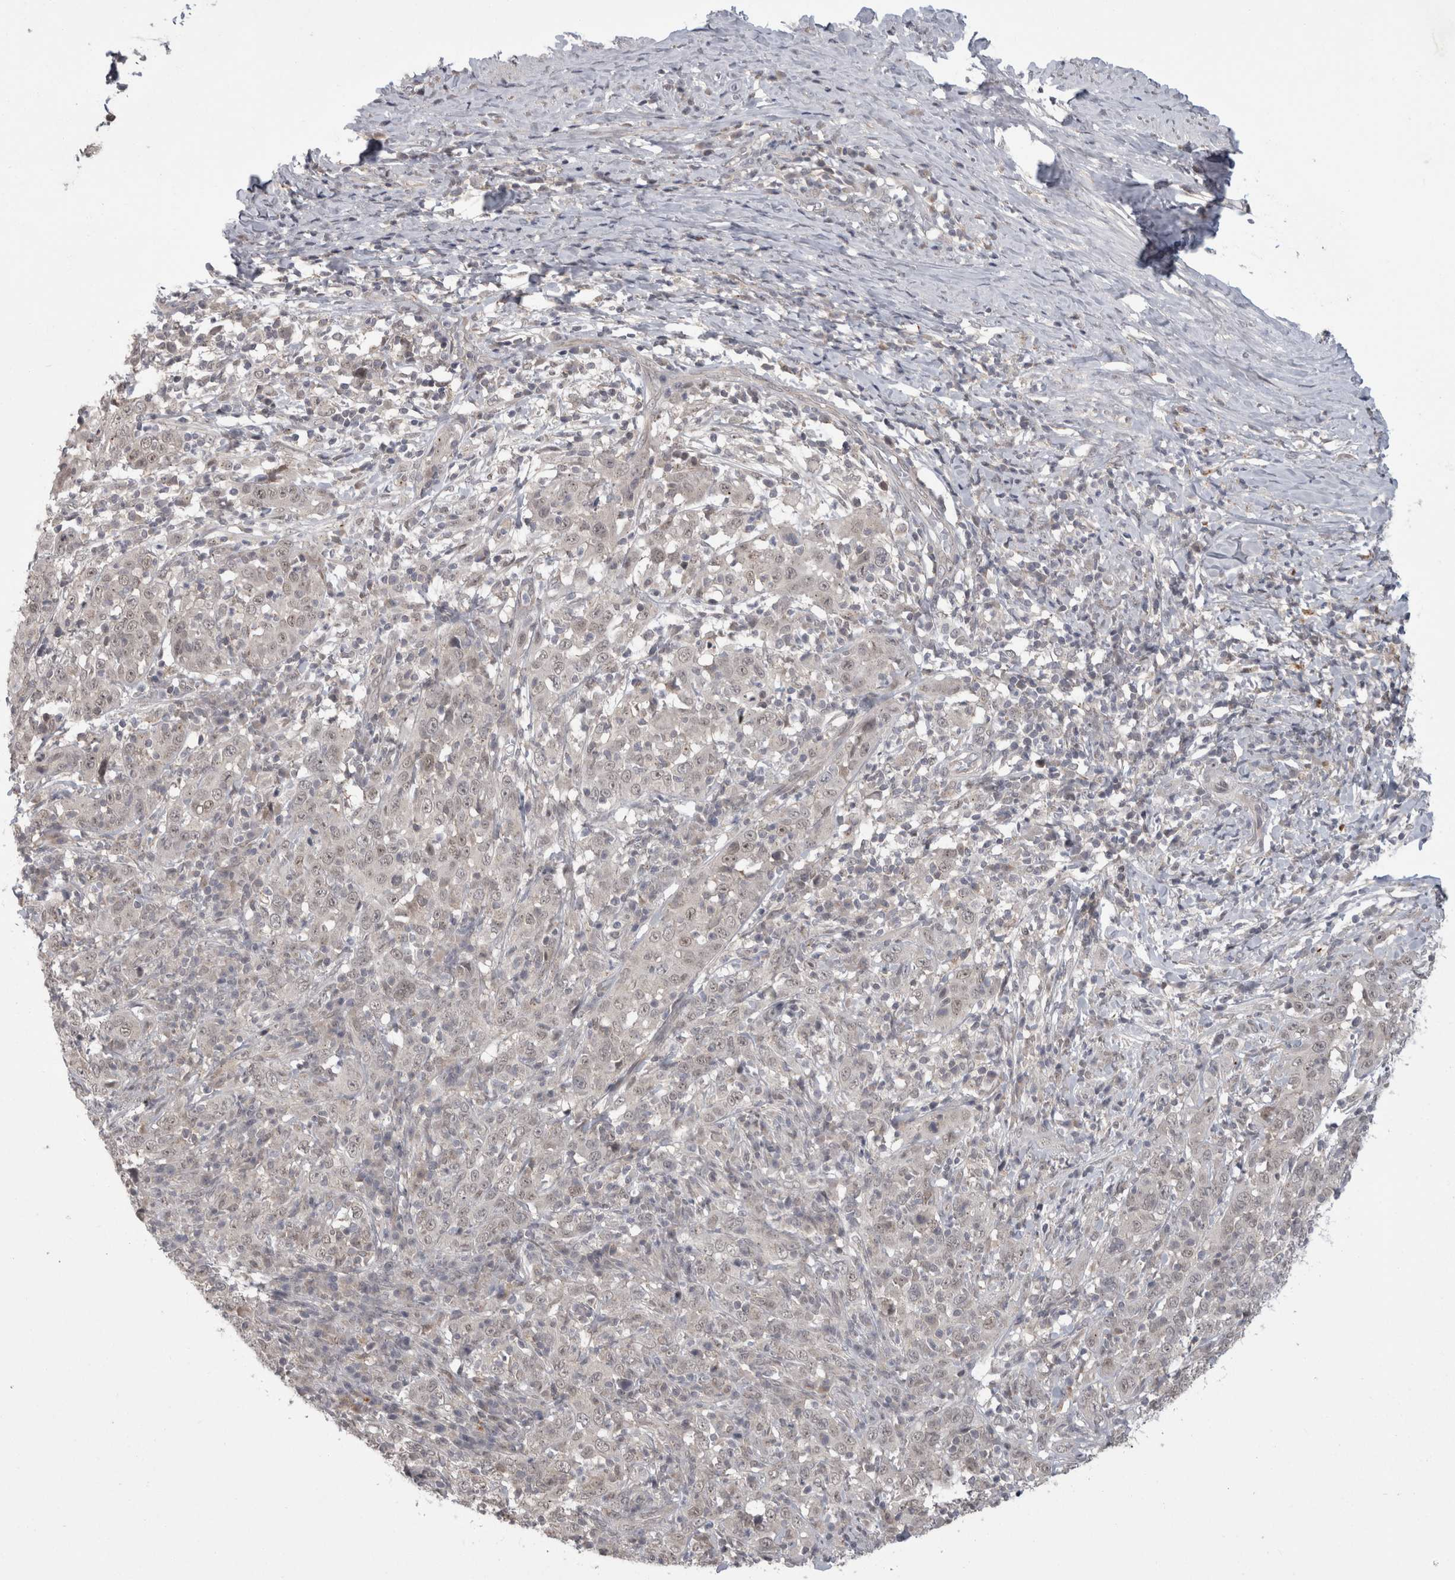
{"staining": {"intensity": "weak", "quantity": "<25%", "location": "nuclear"}, "tissue": "cervical cancer", "cell_type": "Tumor cells", "image_type": "cancer", "snomed": [{"axis": "morphology", "description": "Squamous cell carcinoma, NOS"}, {"axis": "topography", "description": "Cervix"}], "caption": "The image shows no staining of tumor cells in squamous cell carcinoma (cervical).", "gene": "MTBP", "patient": {"sex": "female", "age": 46}}